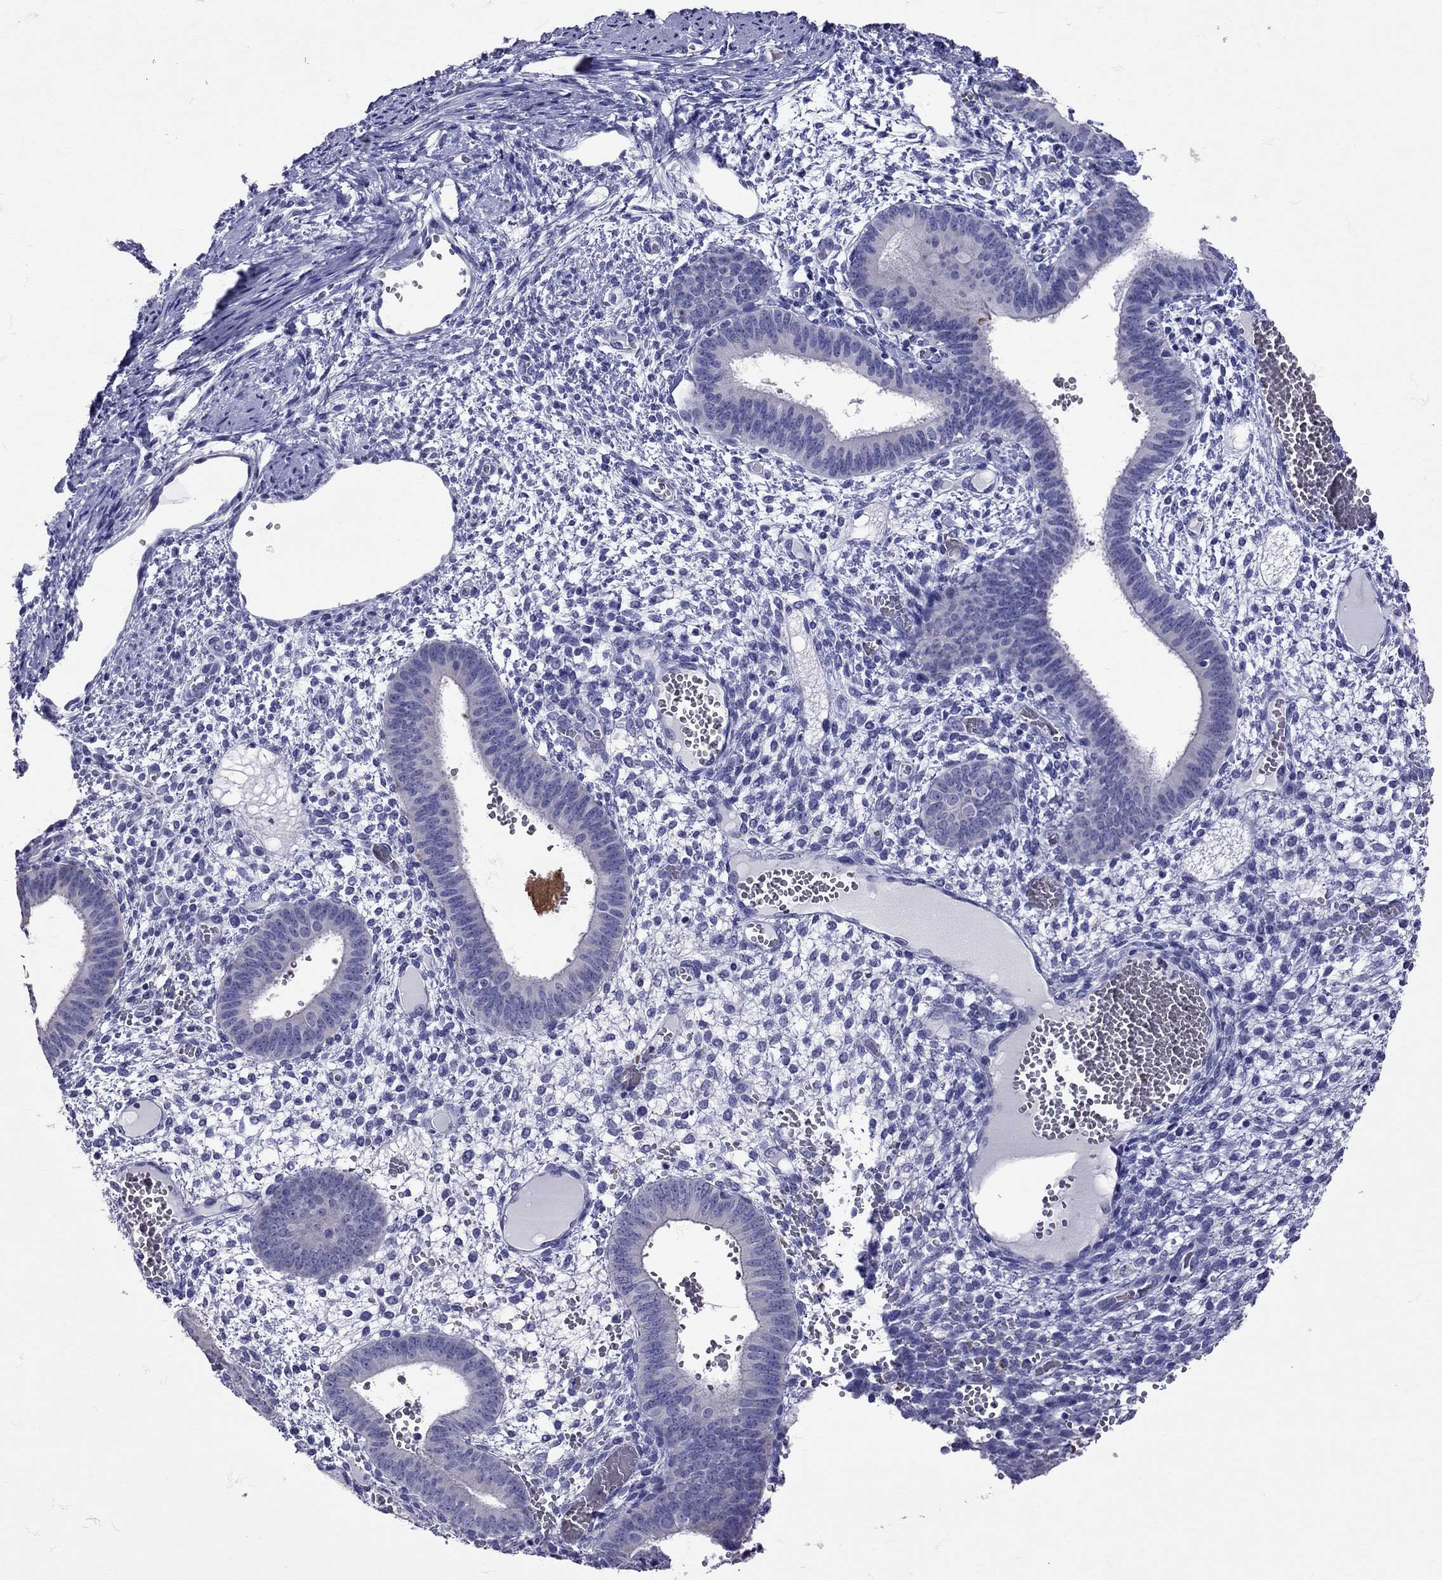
{"staining": {"intensity": "negative", "quantity": "none", "location": "none"}, "tissue": "endometrium", "cell_type": "Cells in endometrial stroma", "image_type": "normal", "snomed": [{"axis": "morphology", "description": "Normal tissue, NOS"}, {"axis": "topography", "description": "Endometrium"}], "caption": "The histopathology image demonstrates no significant staining in cells in endometrial stroma of endometrium. (Stains: DAB (3,3'-diaminobenzidine) immunohistochemistry with hematoxylin counter stain, Microscopy: brightfield microscopy at high magnification).", "gene": "TBR1", "patient": {"sex": "female", "age": 42}}